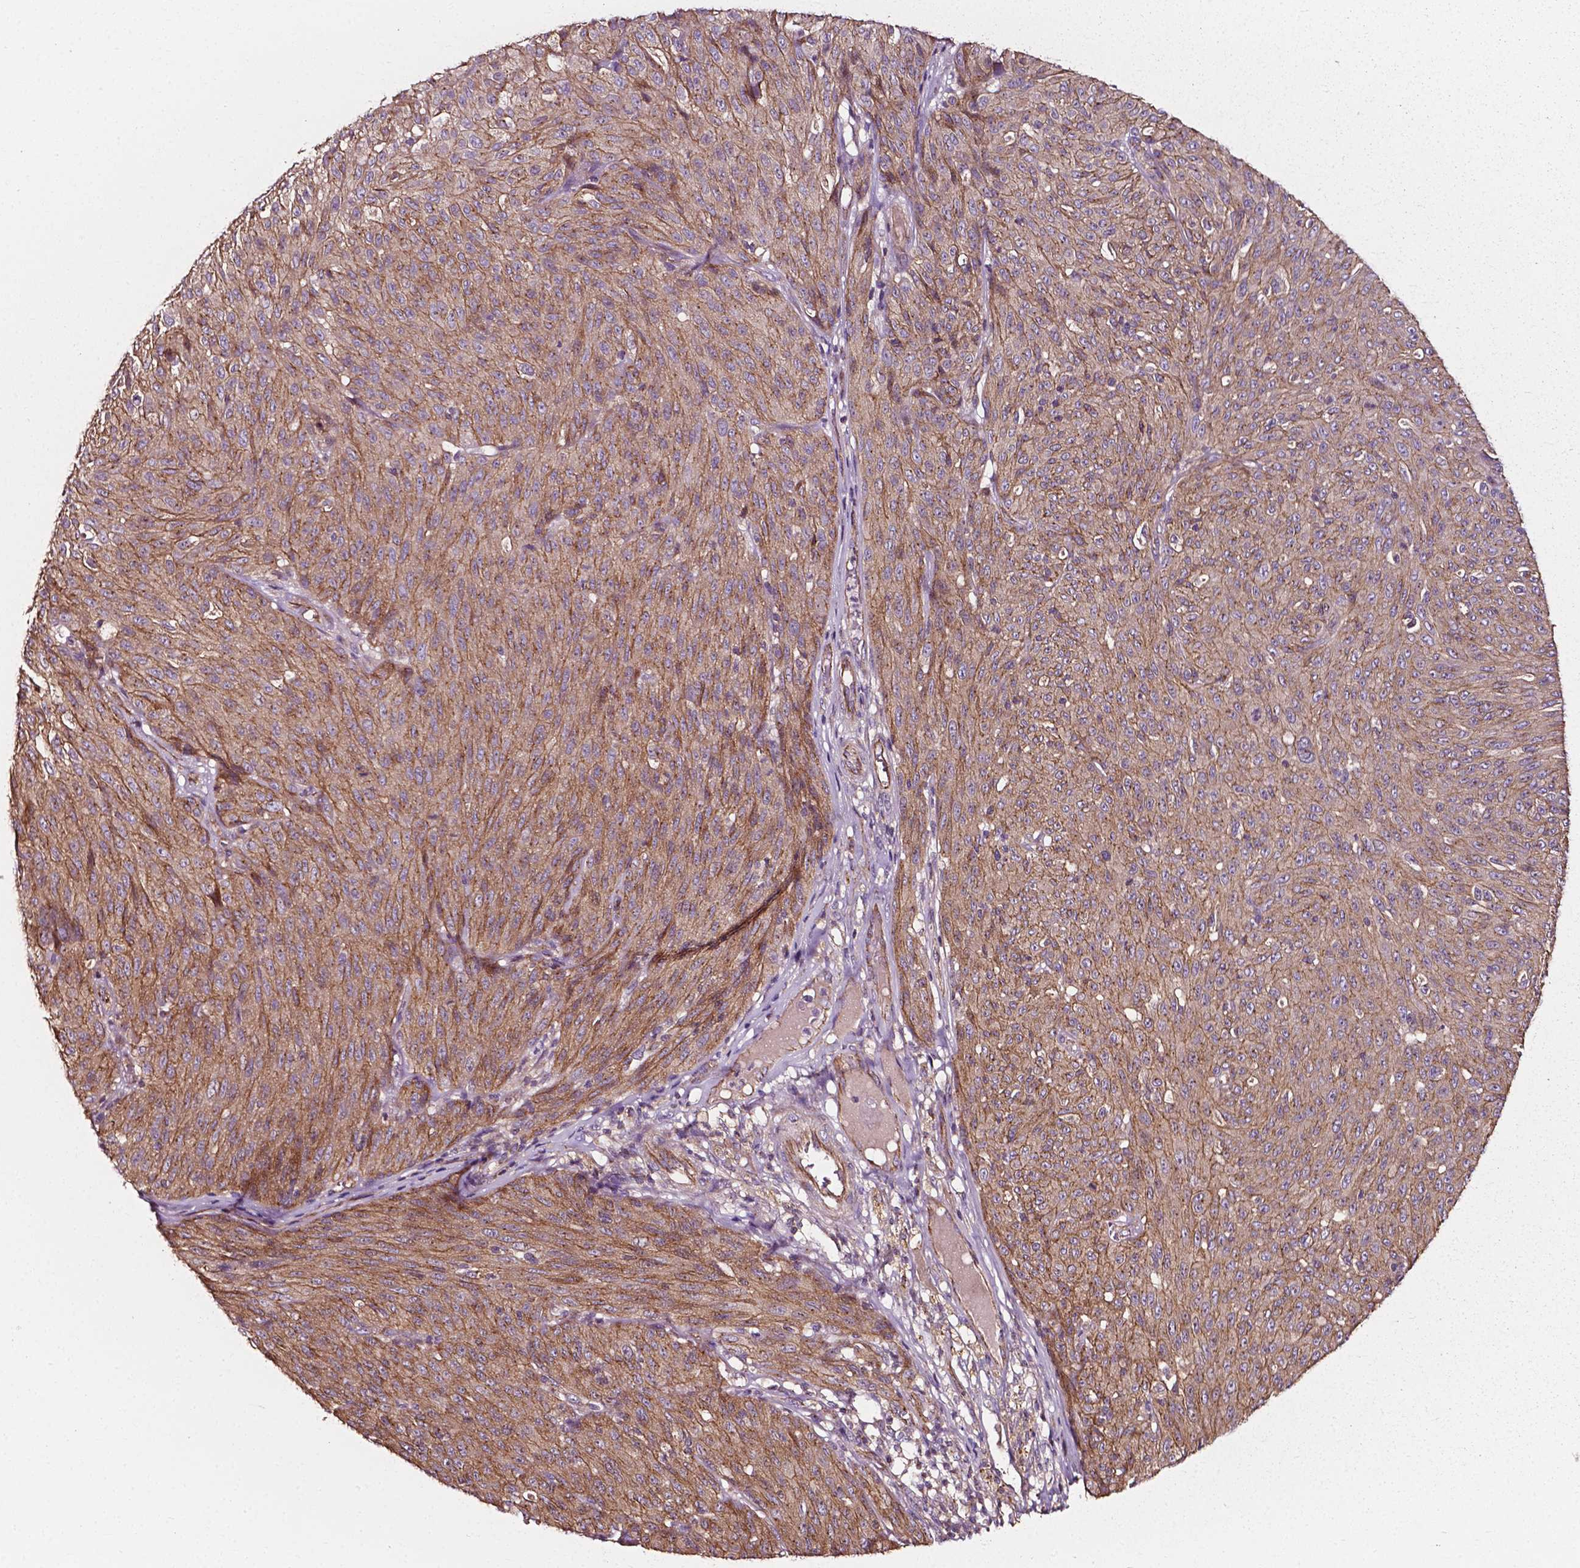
{"staining": {"intensity": "moderate", "quantity": ">75%", "location": "cytoplasmic/membranous"}, "tissue": "melanoma", "cell_type": "Tumor cells", "image_type": "cancer", "snomed": [{"axis": "morphology", "description": "Malignant melanoma, NOS"}, {"axis": "topography", "description": "Skin"}], "caption": "A micrograph of melanoma stained for a protein displays moderate cytoplasmic/membranous brown staining in tumor cells.", "gene": "ATG16L1", "patient": {"sex": "male", "age": 85}}